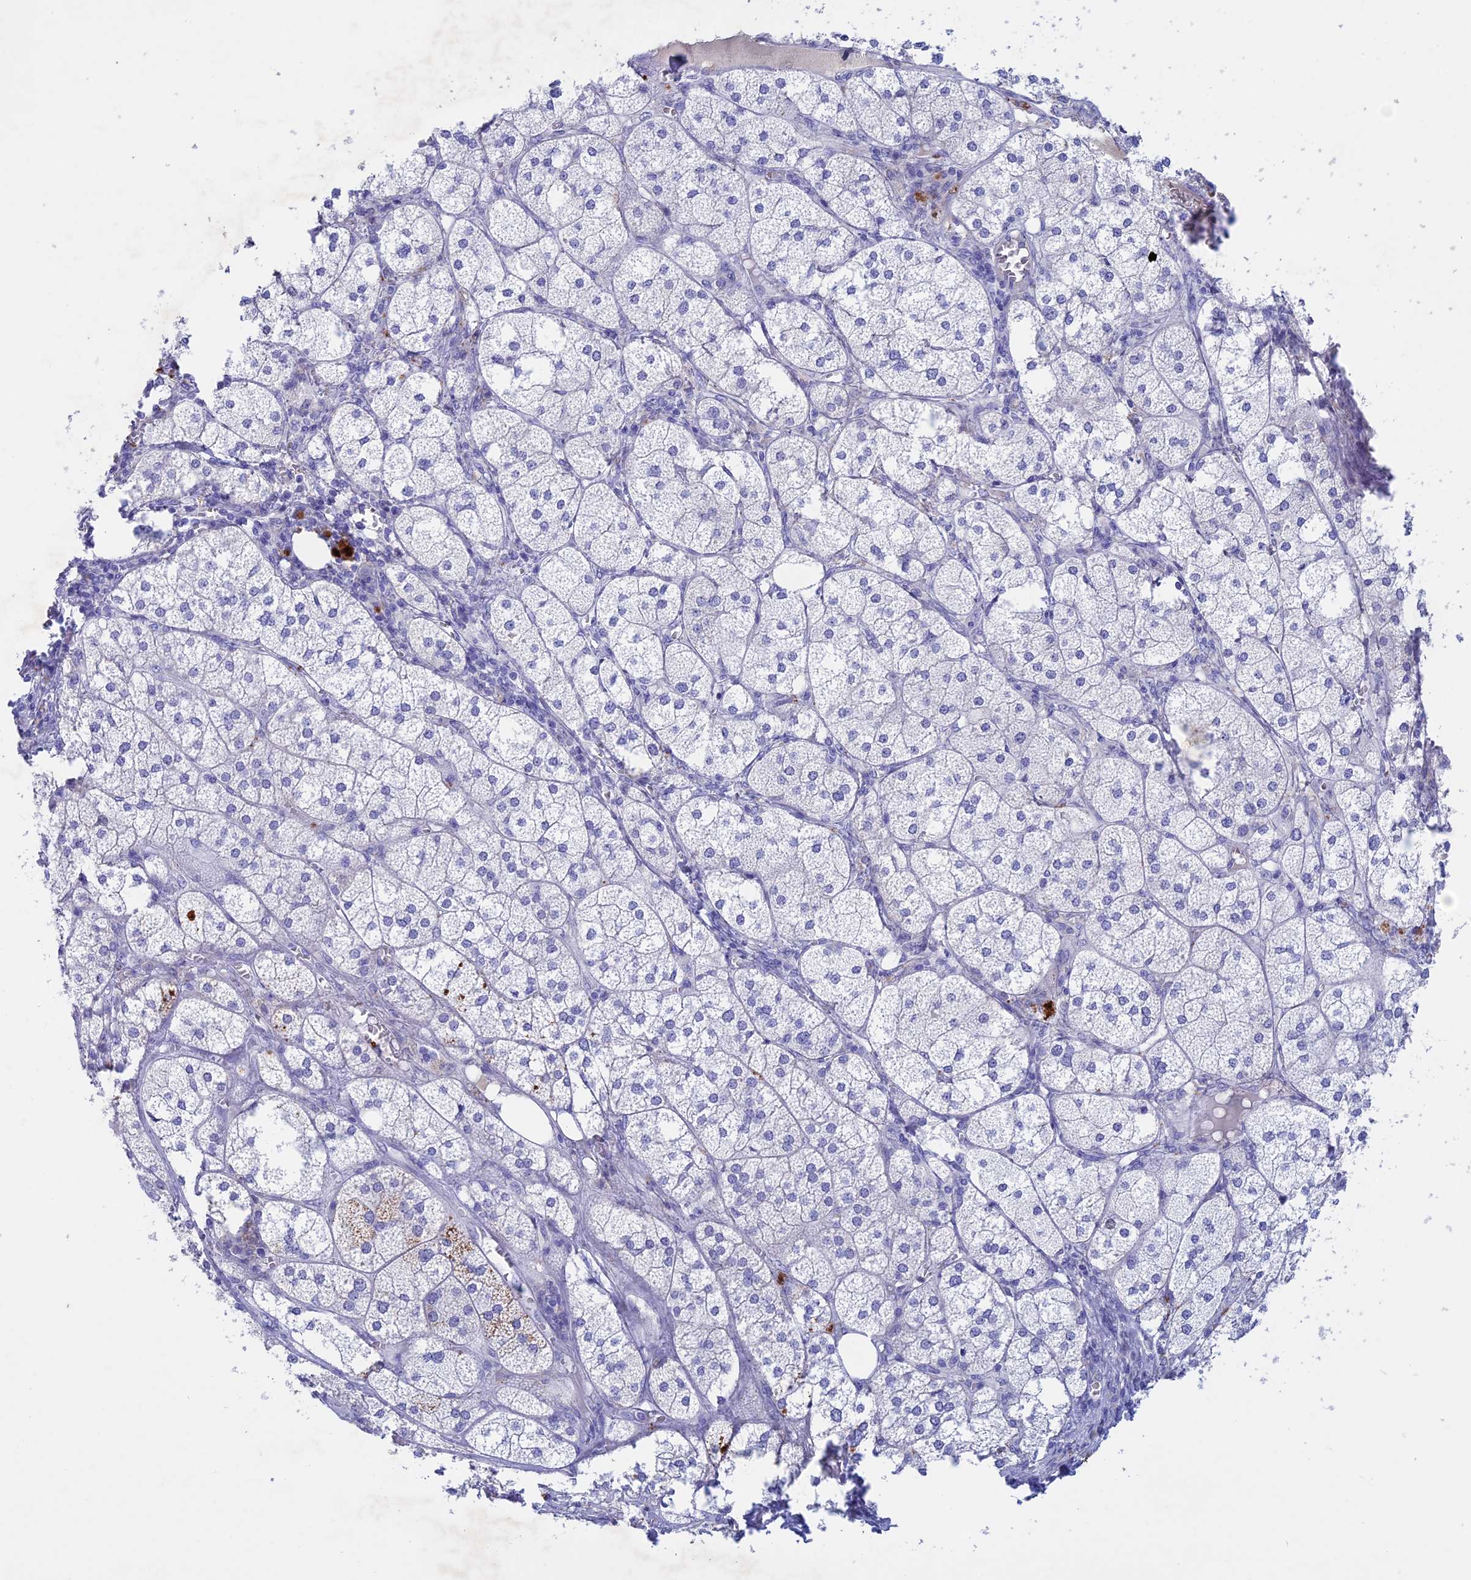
{"staining": {"intensity": "strong", "quantity": "<25%", "location": "cytoplasmic/membranous"}, "tissue": "adrenal gland", "cell_type": "Glandular cells", "image_type": "normal", "snomed": [{"axis": "morphology", "description": "Normal tissue, NOS"}, {"axis": "topography", "description": "Adrenal gland"}], "caption": "Glandular cells reveal strong cytoplasmic/membranous positivity in approximately <25% of cells in benign adrenal gland. (Stains: DAB in brown, nuclei in blue, Microscopy: brightfield microscopy at high magnification).", "gene": "BTBD19", "patient": {"sex": "female", "age": 61}}